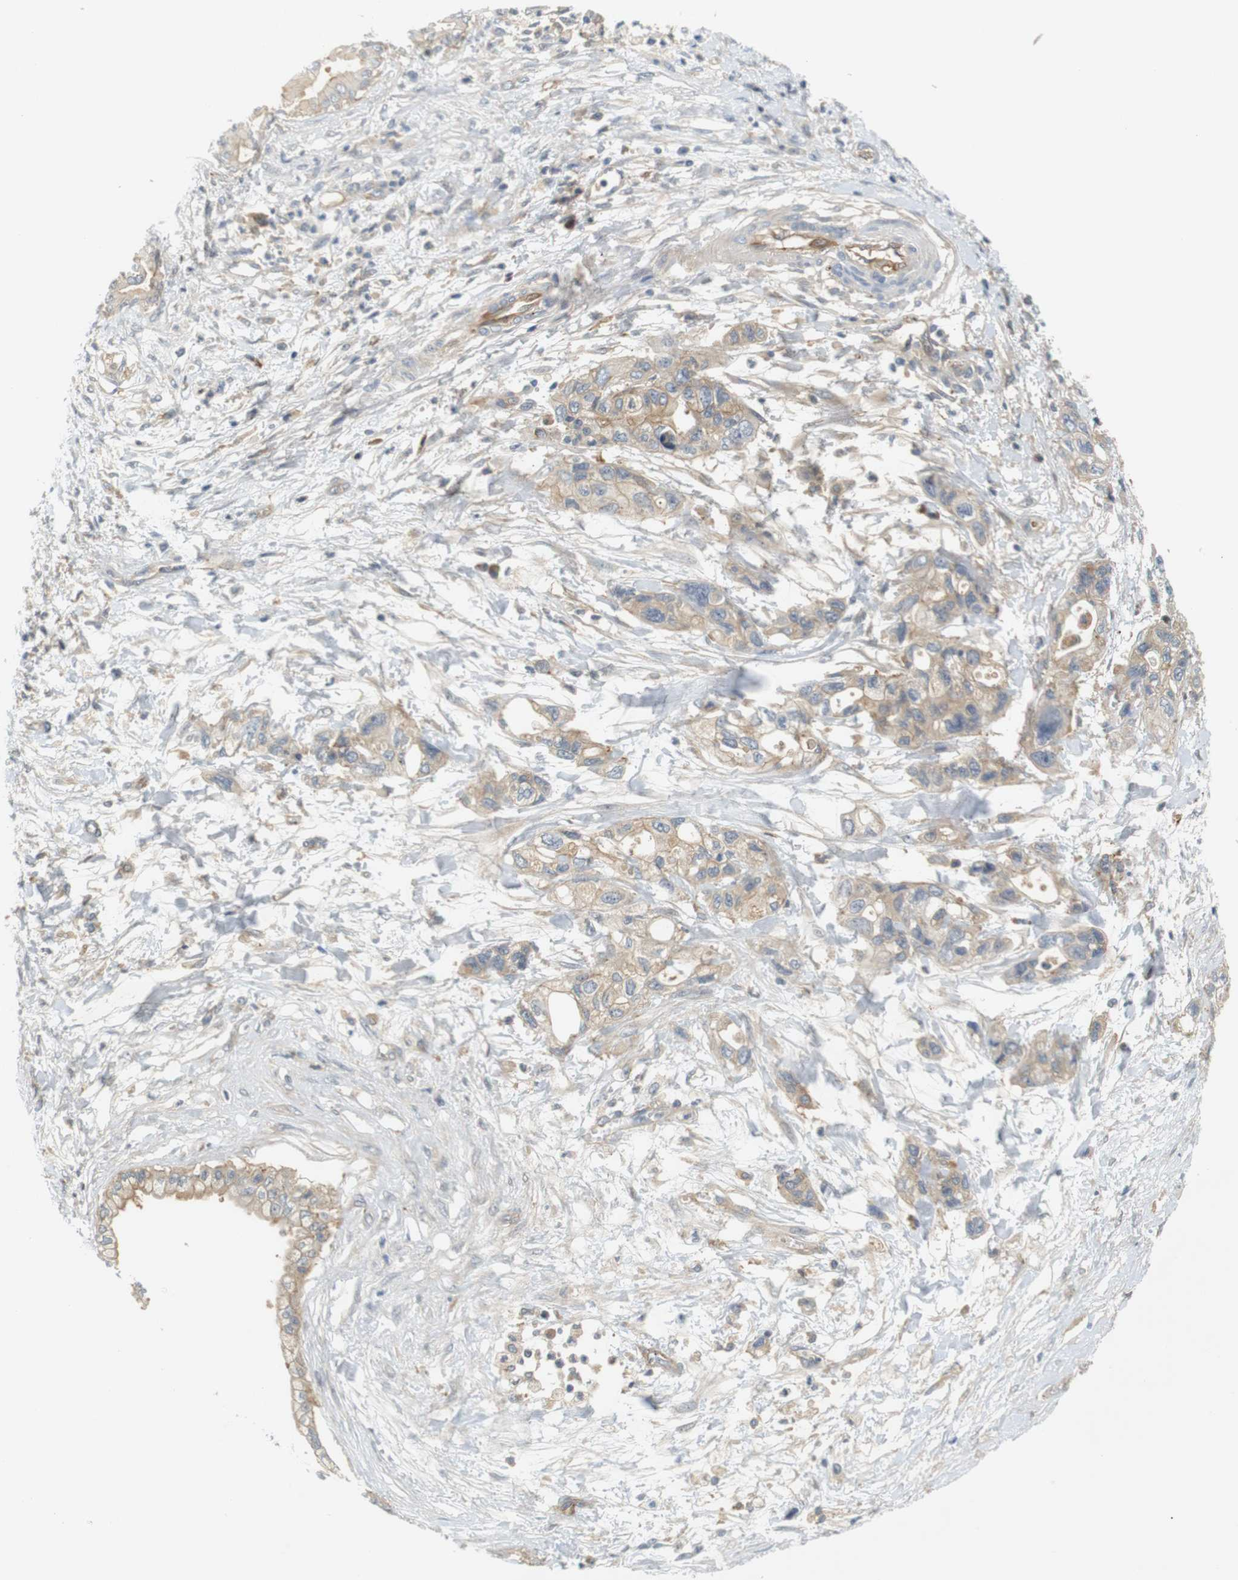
{"staining": {"intensity": "weak", "quantity": ">75%", "location": "cytoplasmic/membranous"}, "tissue": "pancreatic cancer", "cell_type": "Tumor cells", "image_type": "cancer", "snomed": [{"axis": "morphology", "description": "Adenocarcinoma, NOS"}, {"axis": "topography", "description": "Pancreas"}], "caption": "The image exhibits staining of pancreatic cancer (adenocarcinoma), revealing weak cytoplasmic/membranous protein expression (brown color) within tumor cells.", "gene": "SH3GLB1", "patient": {"sex": "male", "age": 56}}